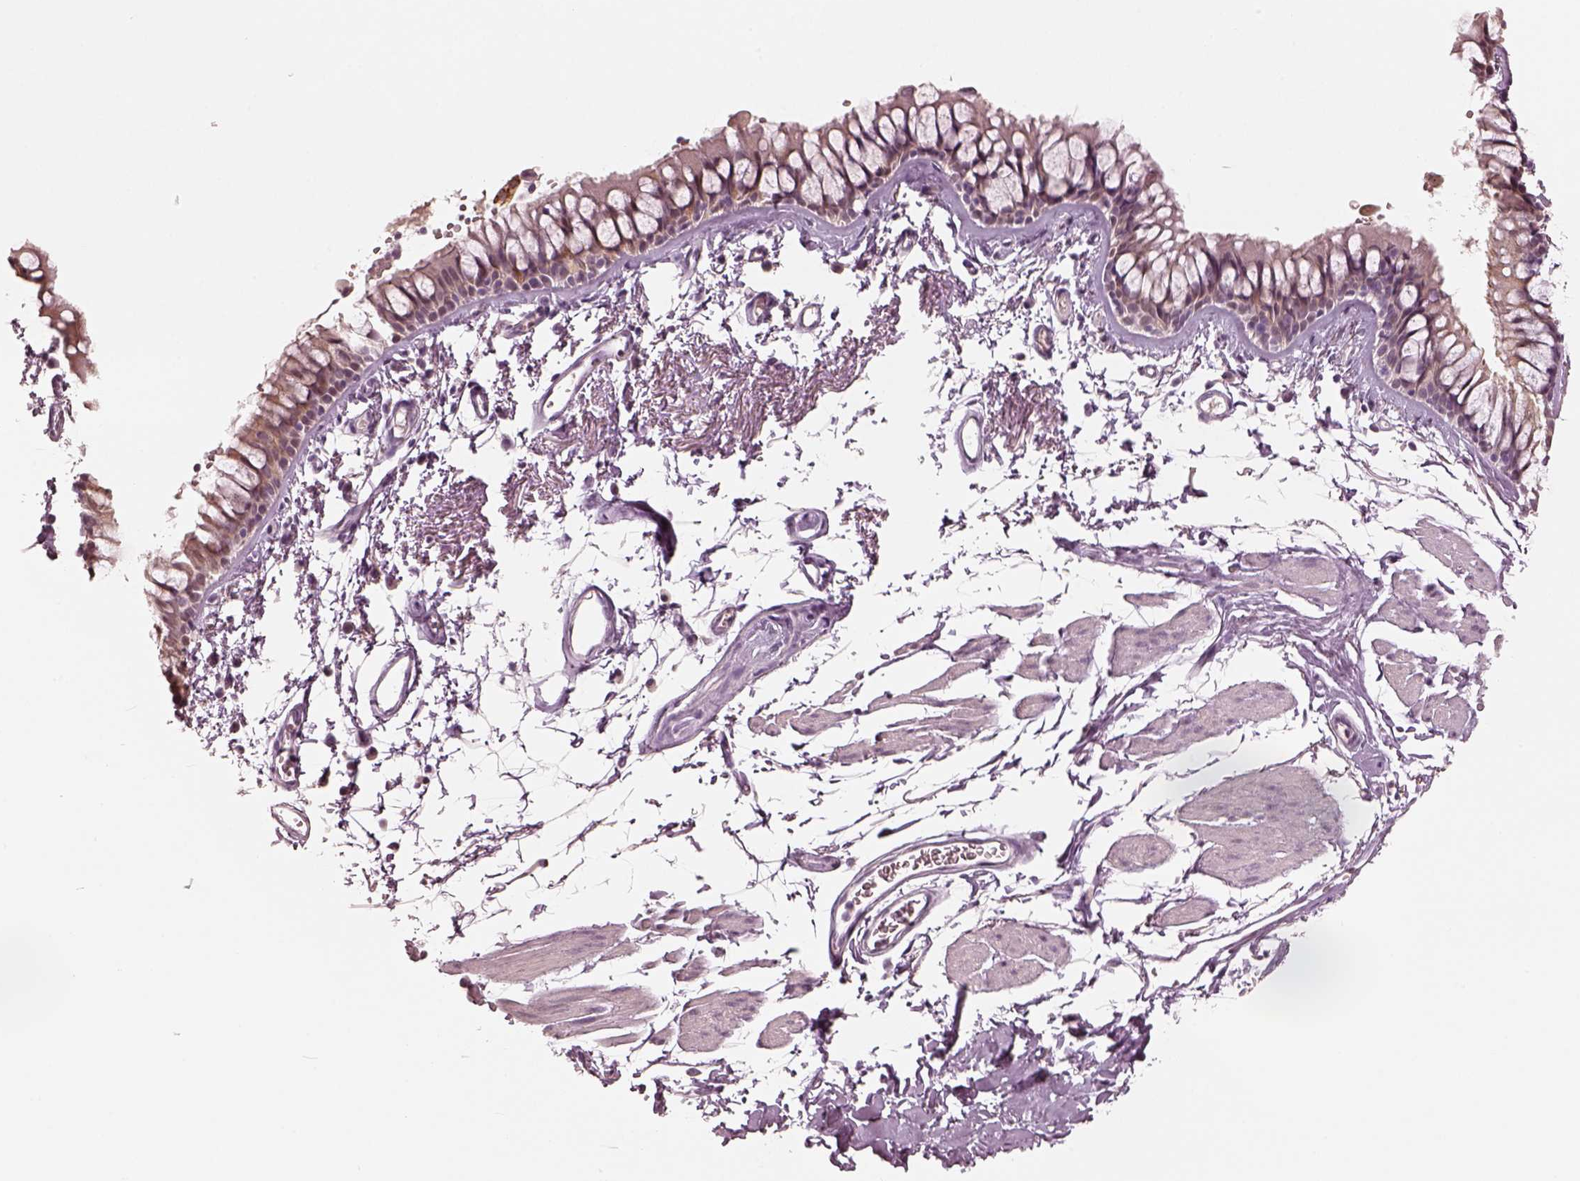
{"staining": {"intensity": "weak", "quantity": ">75%", "location": "cytoplasmic/membranous"}, "tissue": "bronchus", "cell_type": "Respiratory epithelial cells", "image_type": "normal", "snomed": [{"axis": "morphology", "description": "Normal tissue, NOS"}, {"axis": "topography", "description": "Cartilage tissue"}, {"axis": "topography", "description": "Bronchus"}], "caption": "Brown immunohistochemical staining in unremarkable bronchus demonstrates weak cytoplasmic/membranous staining in about >75% of respiratory epithelial cells. (DAB IHC, brown staining for protein, blue staining for nuclei).", "gene": "EGR4", "patient": {"sex": "female", "age": 79}}